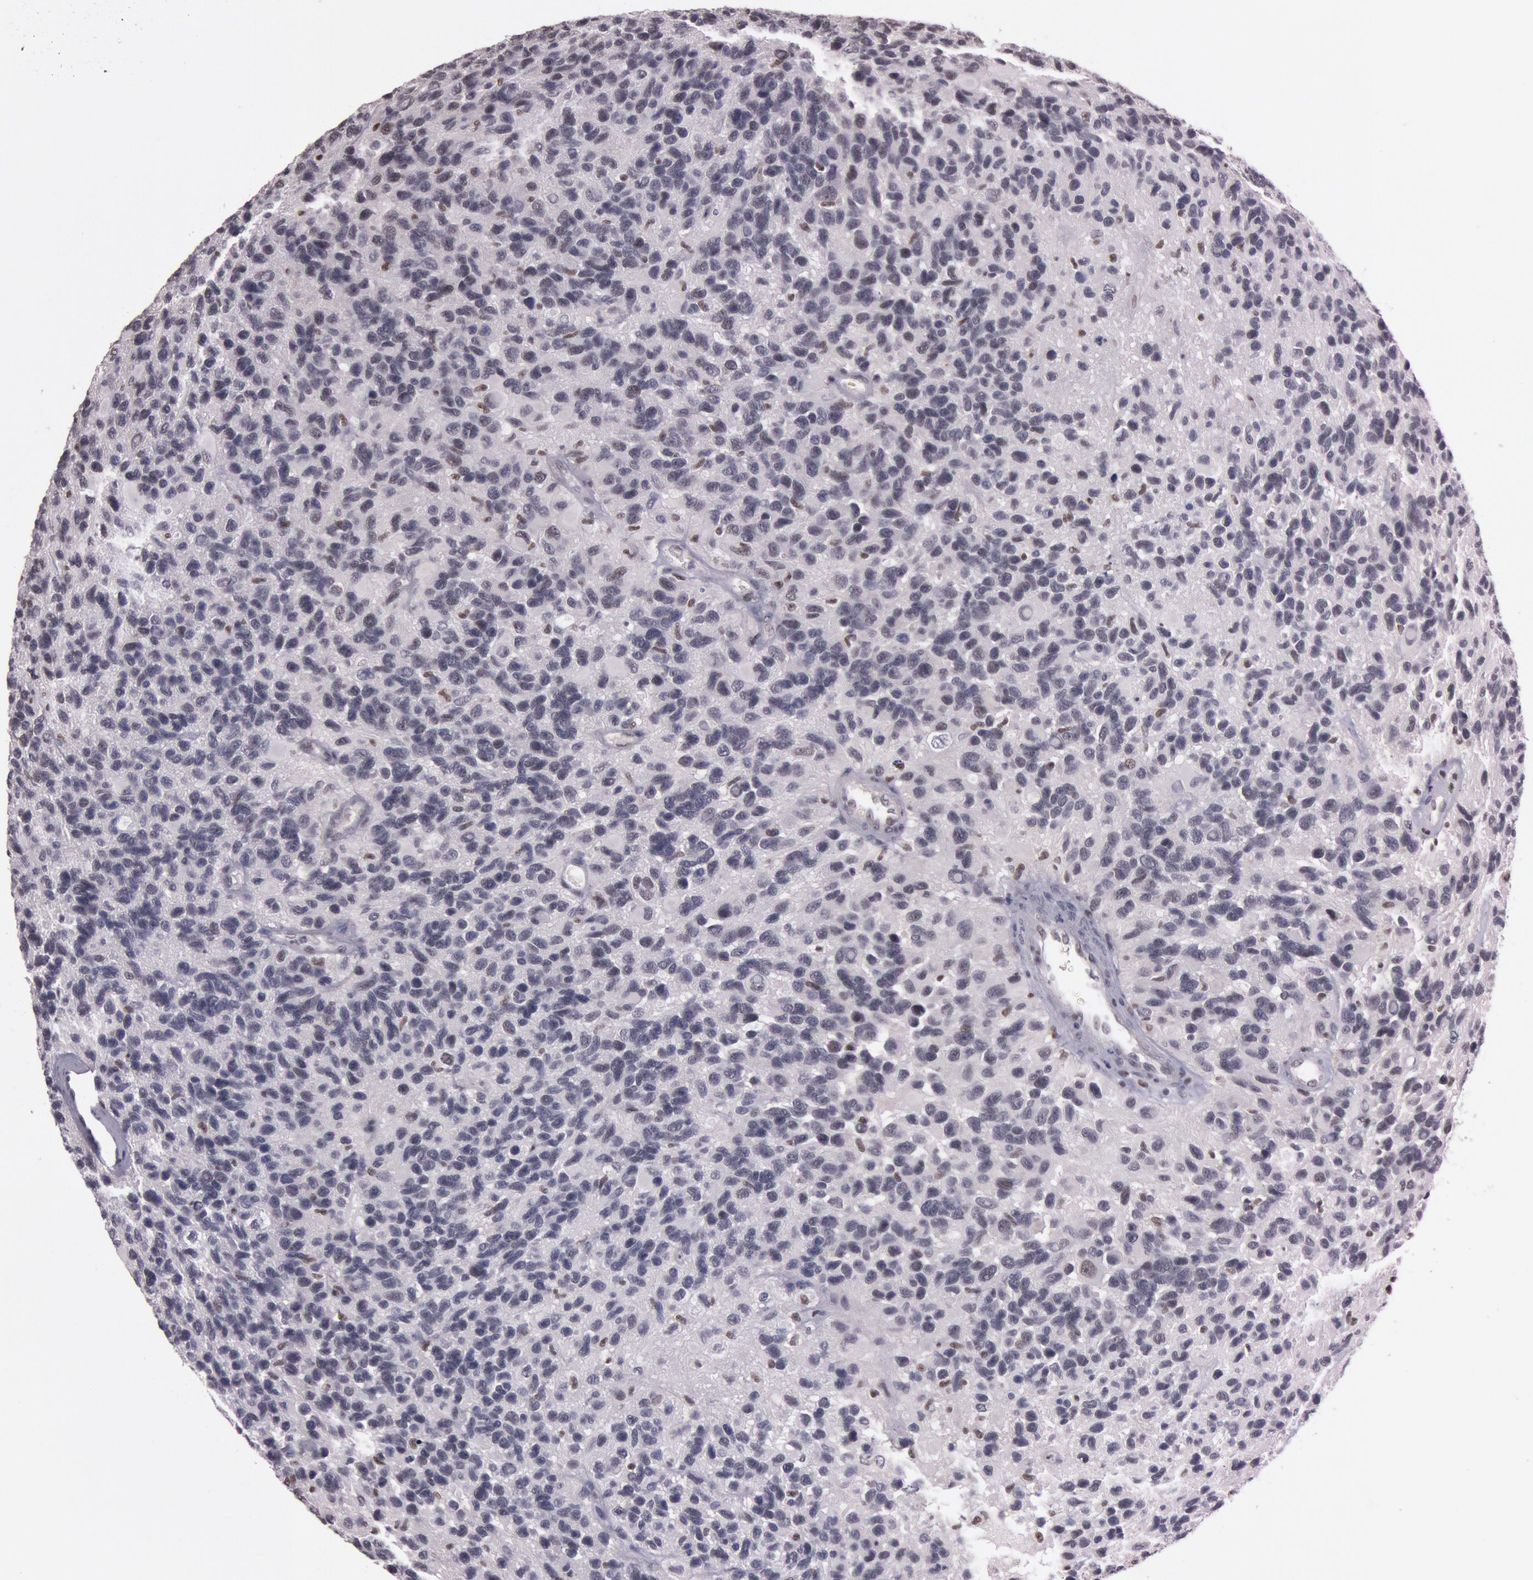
{"staining": {"intensity": "negative", "quantity": "none", "location": "none"}, "tissue": "glioma", "cell_type": "Tumor cells", "image_type": "cancer", "snomed": [{"axis": "morphology", "description": "Glioma, malignant, High grade"}, {"axis": "topography", "description": "Brain"}], "caption": "An immunohistochemistry (IHC) photomicrograph of glioma is shown. There is no staining in tumor cells of glioma.", "gene": "TASL", "patient": {"sex": "male", "age": 77}}